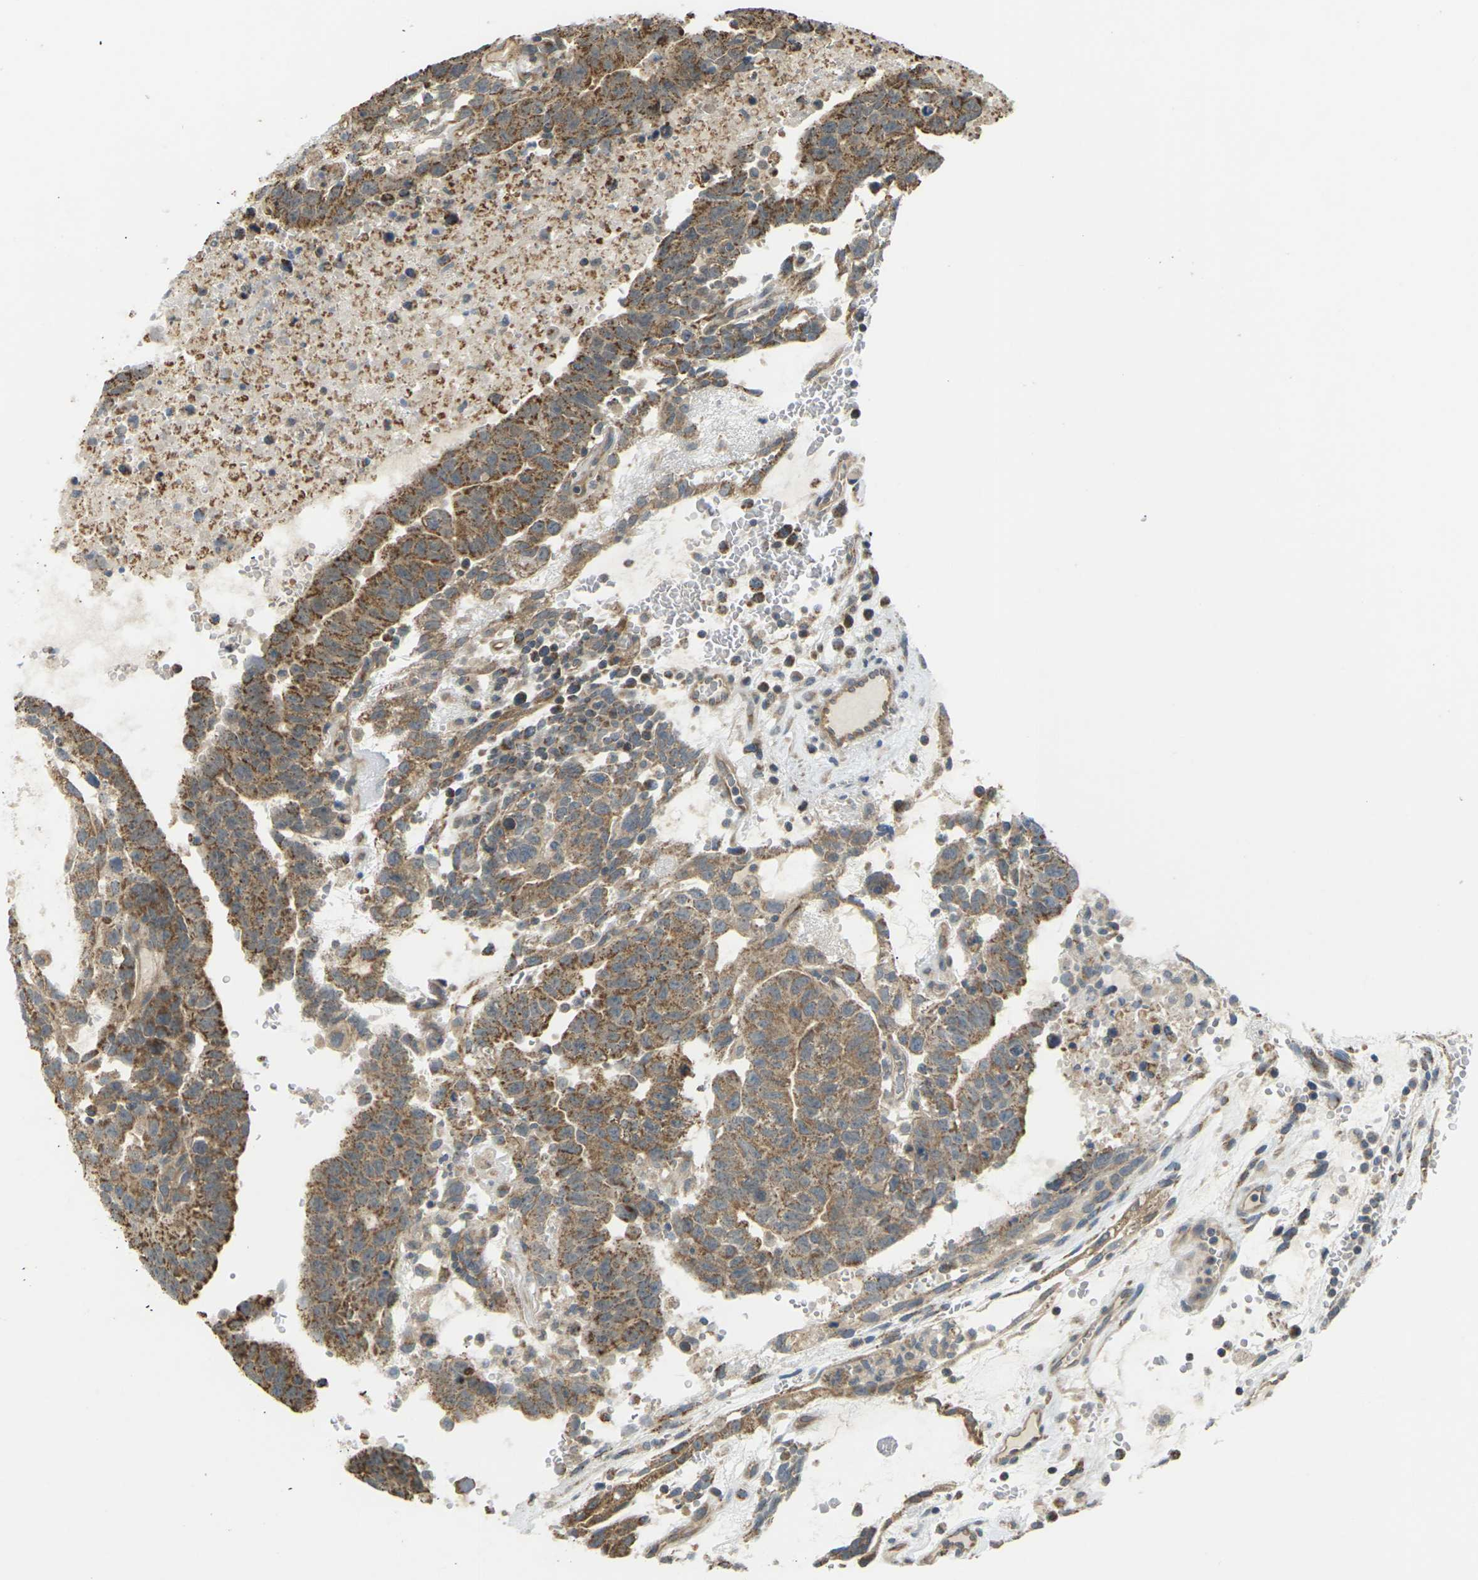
{"staining": {"intensity": "moderate", "quantity": ">75%", "location": "cytoplasmic/membranous"}, "tissue": "testis cancer", "cell_type": "Tumor cells", "image_type": "cancer", "snomed": [{"axis": "morphology", "description": "Seminoma, NOS"}, {"axis": "morphology", "description": "Carcinoma, Embryonal, NOS"}, {"axis": "topography", "description": "Testis"}], "caption": "This micrograph shows embryonal carcinoma (testis) stained with immunohistochemistry to label a protein in brown. The cytoplasmic/membranous of tumor cells show moderate positivity for the protein. Nuclei are counter-stained blue.", "gene": "KSR1", "patient": {"sex": "male", "age": 52}}